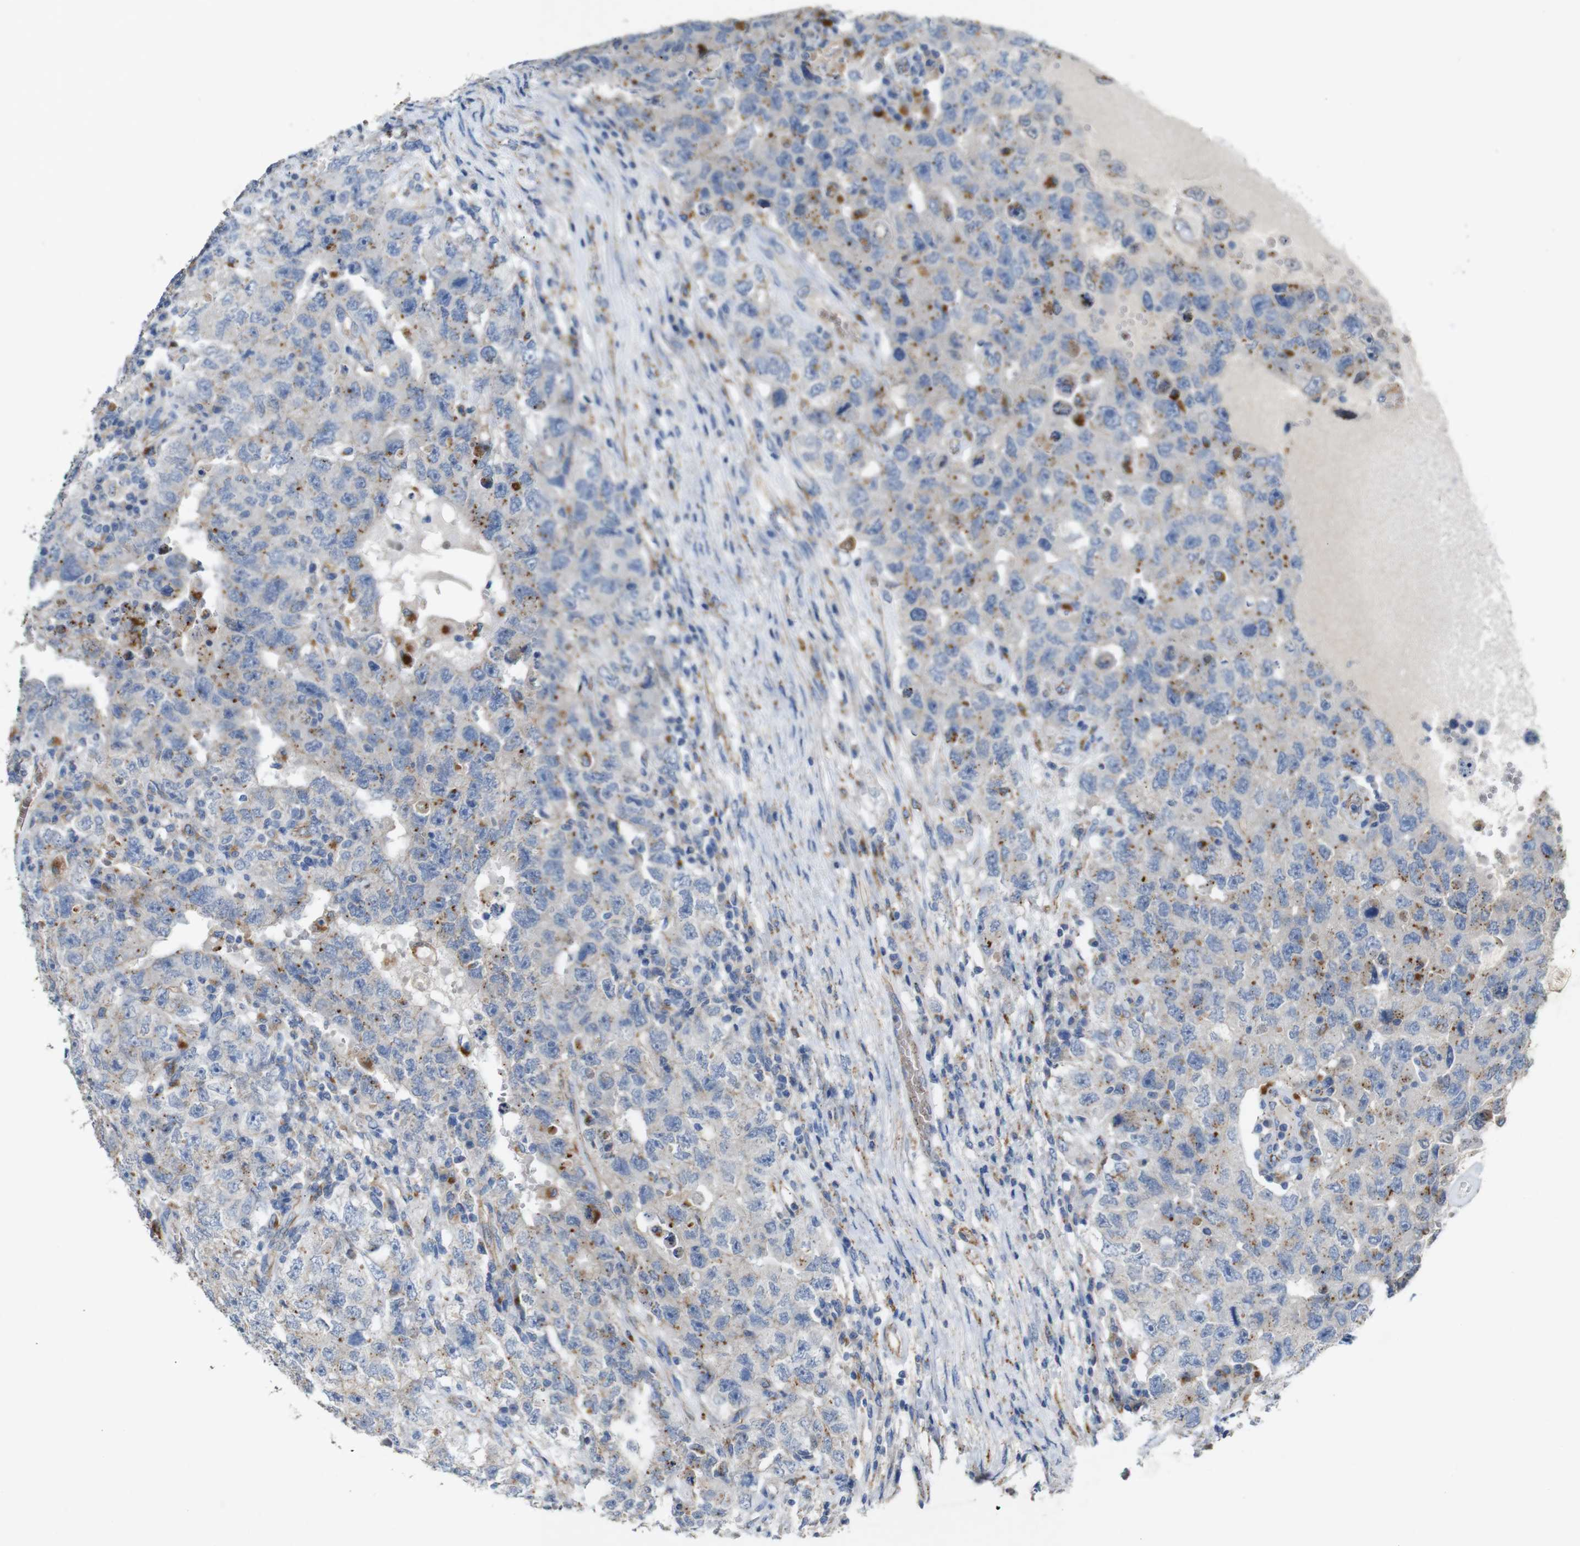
{"staining": {"intensity": "weak", "quantity": "25%-75%", "location": "cytoplasmic/membranous"}, "tissue": "testis cancer", "cell_type": "Tumor cells", "image_type": "cancer", "snomed": [{"axis": "morphology", "description": "Carcinoma, Embryonal, NOS"}, {"axis": "topography", "description": "Testis"}], "caption": "Testis cancer (embryonal carcinoma) tissue reveals weak cytoplasmic/membranous expression in about 25%-75% of tumor cells, visualized by immunohistochemistry.", "gene": "NHLRC3", "patient": {"sex": "male", "age": 26}}